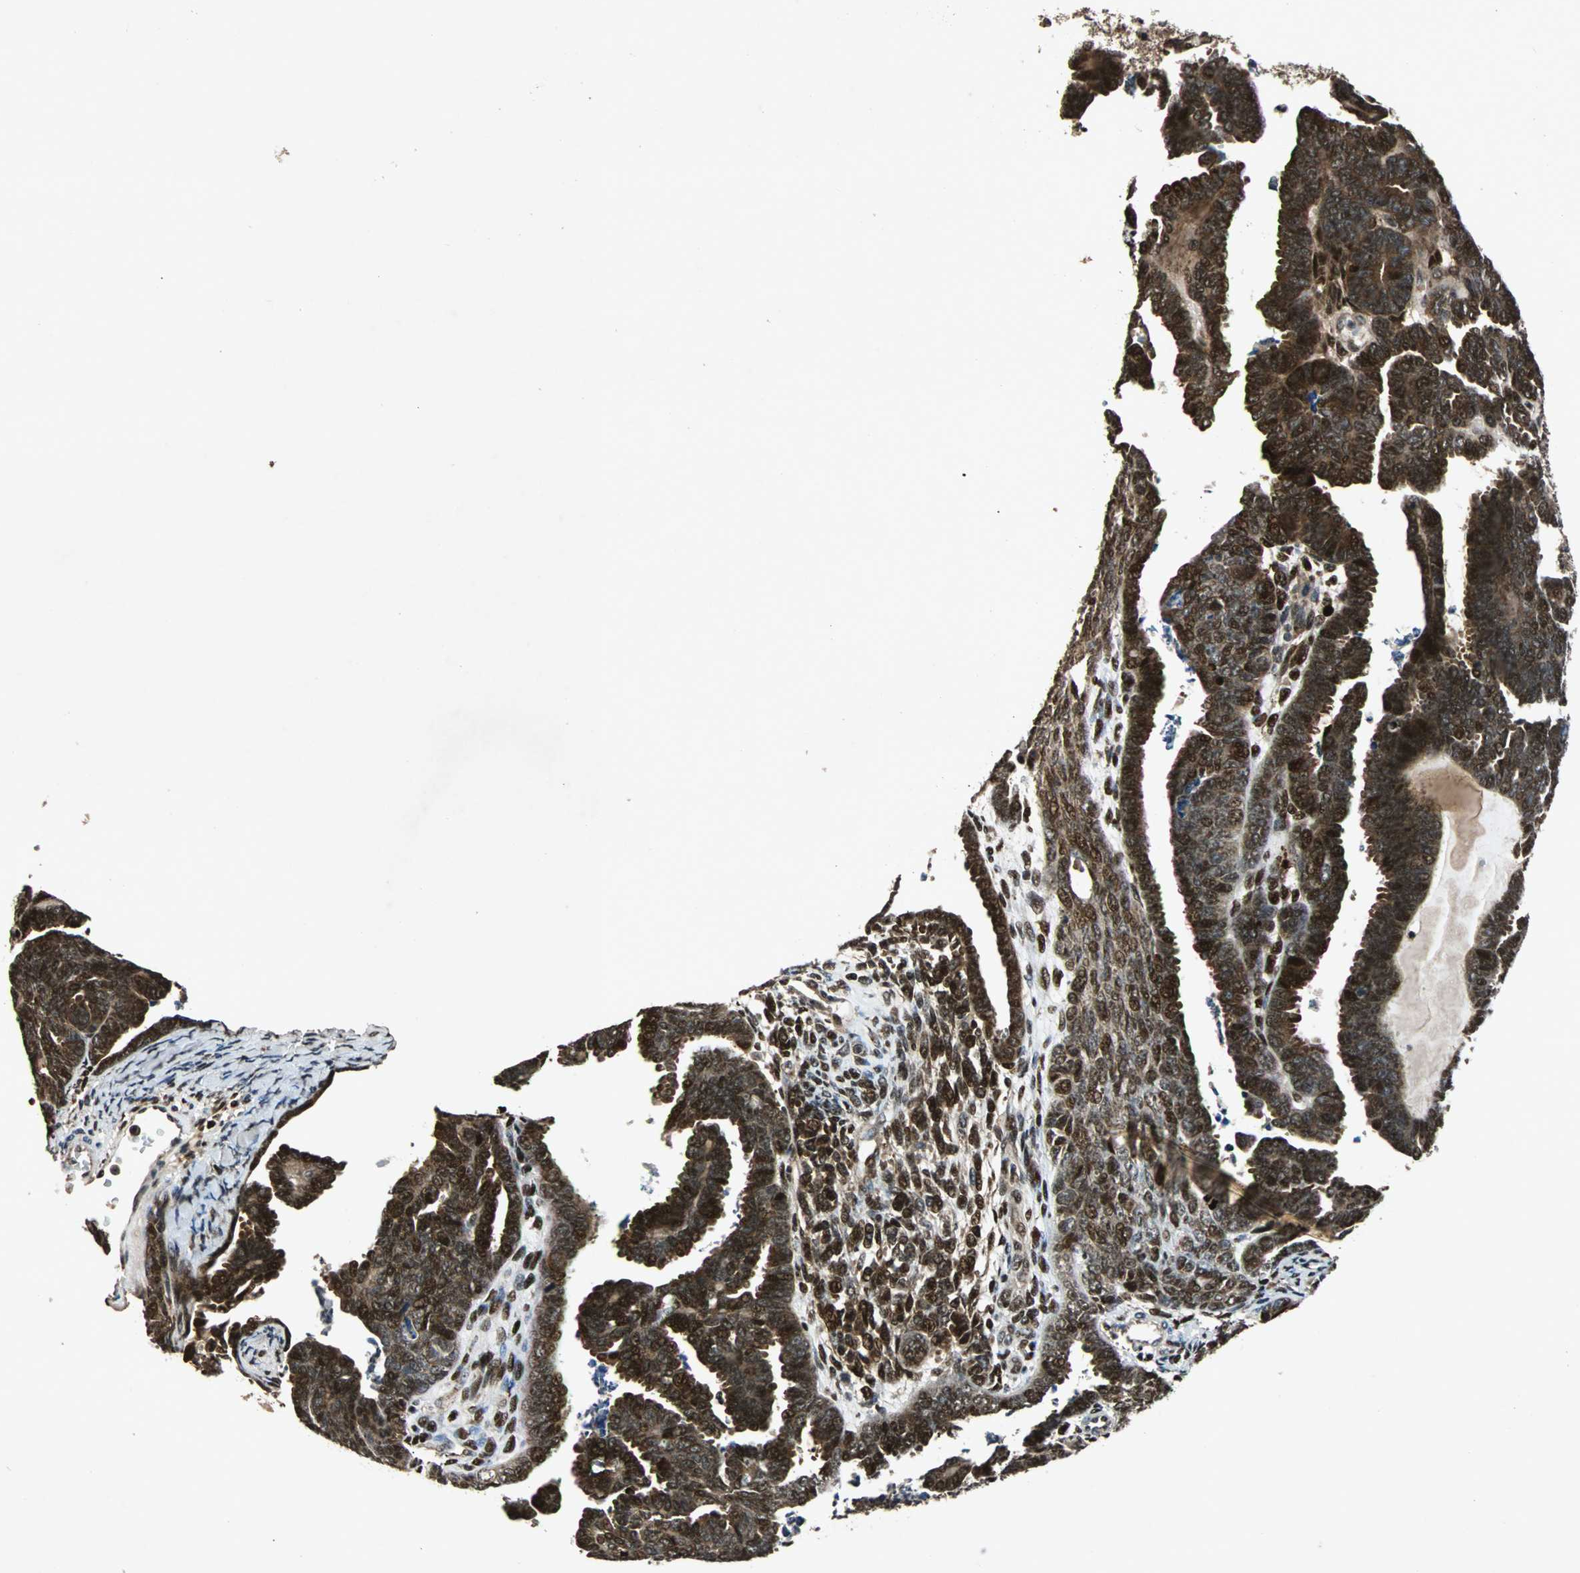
{"staining": {"intensity": "strong", "quantity": ">75%", "location": "cytoplasmic/membranous,nuclear"}, "tissue": "endometrial cancer", "cell_type": "Tumor cells", "image_type": "cancer", "snomed": [{"axis": "morphology", "description": "Neoplasm, malignant, NOS"}, {"axis": "topography", "description": "Endometrium"}], "caption": "Immunohistochemistry (IHC) image of neoplastic tissue: endometrial malignant neoplasm stained using IHC exhibits high levels of strong protein expression localized specifically in the cytoplasmic/membranous and nuclear of tumor cells, appearing as a cytoplasmic/membranous and nuclear brown color.", "gene": "USP31", "patient": {"sex": "female", "age": 74}}